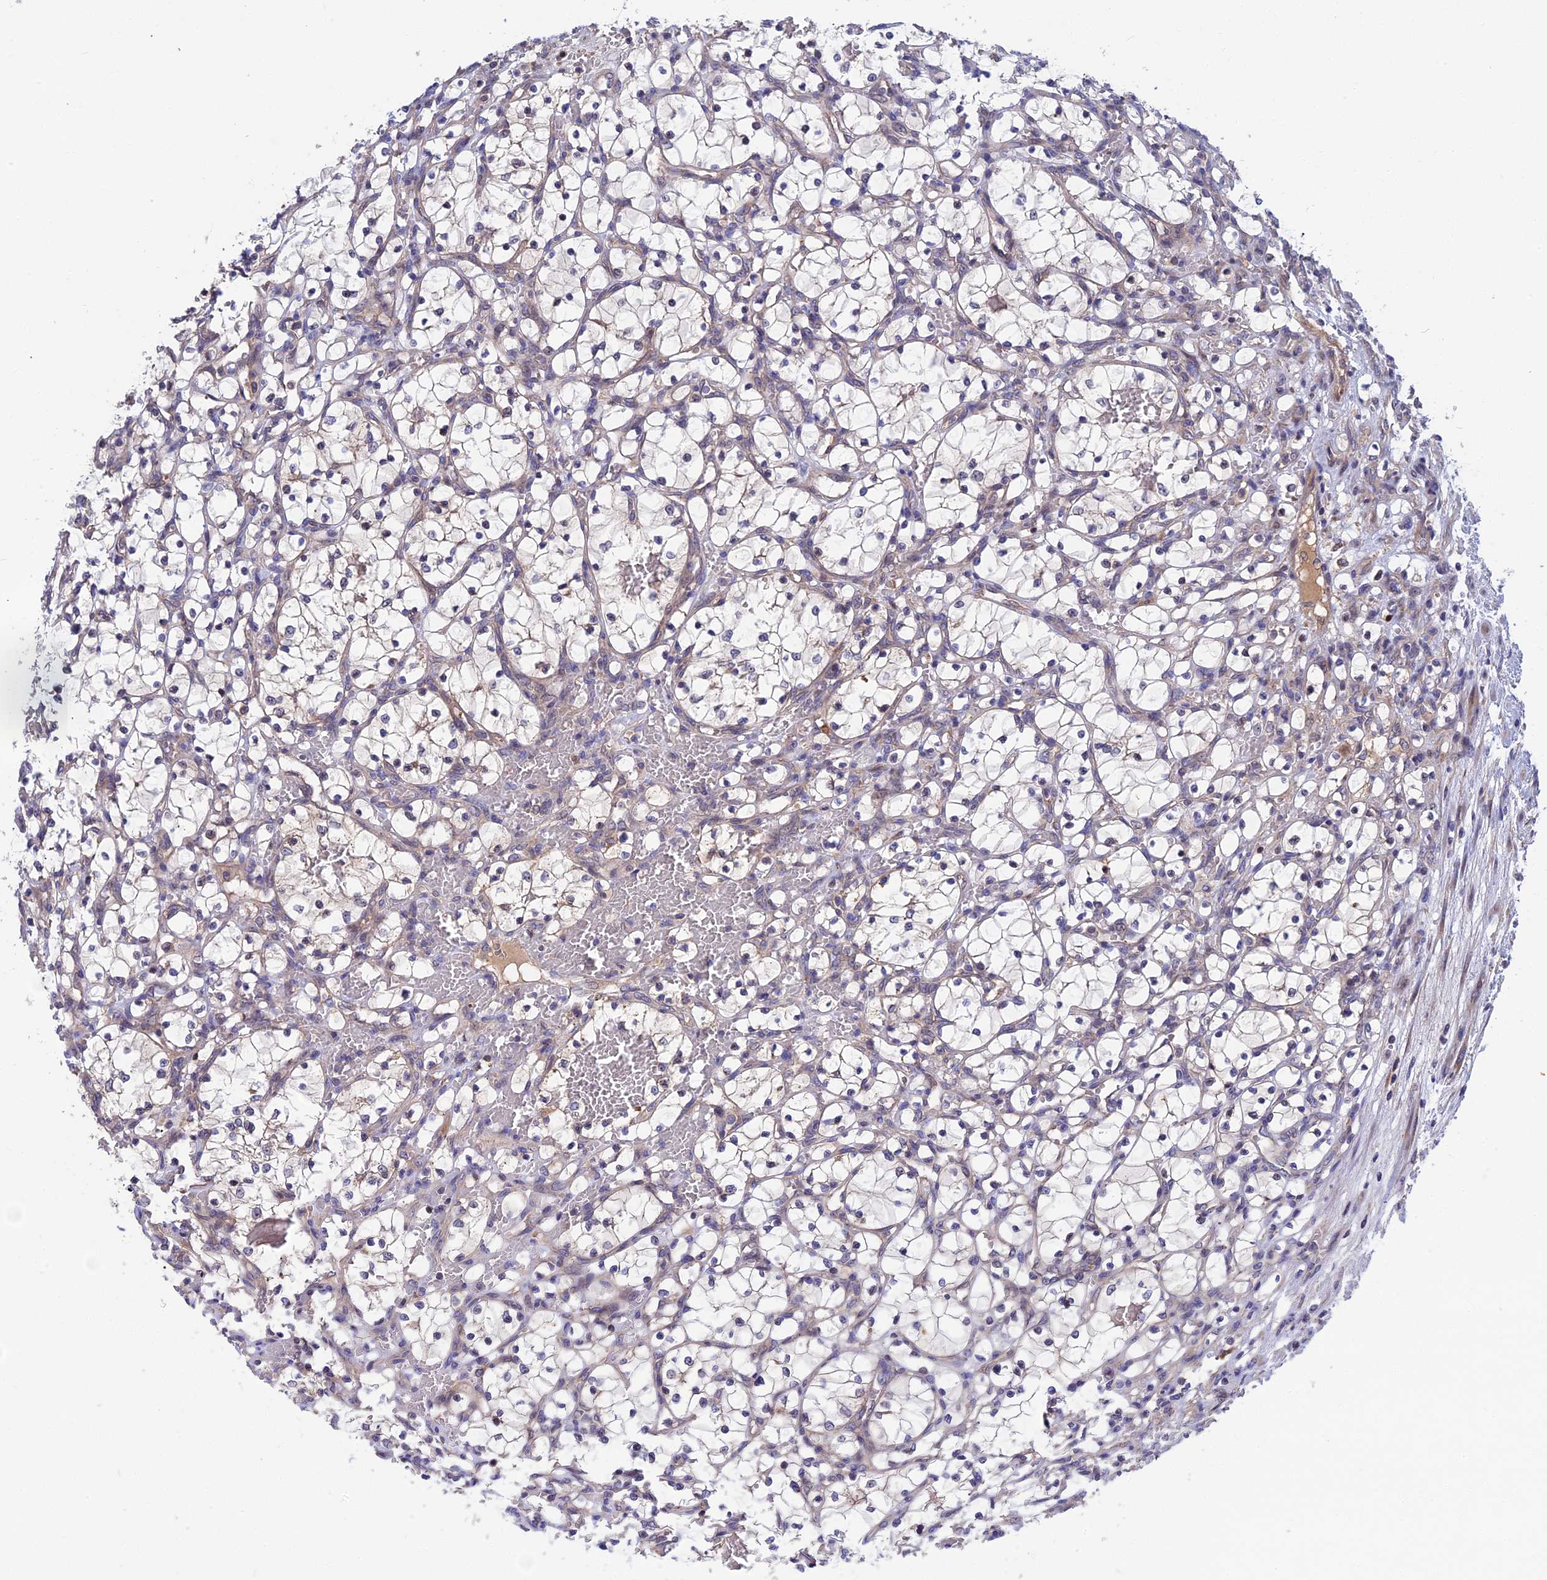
{"staining": {"intensity": "negative", "quantity": "none", "location": "none"}, "tissue": "renal cancer", "cell_type": "Tumor cells", "image_type": "cancer", "snomed": [{"axis": "morphology", "description": "Adenocarcinoma, NOS"}, {"axis": "topography", "description": "Kidney"}], "caption": "A high-resolution micrograph shows immunohistochemistry staining of renal cancer, which demonstrates no significant expression in tumor cells.", "gene": "CRACD", "patient": {"sex": "female", "age": 69}}